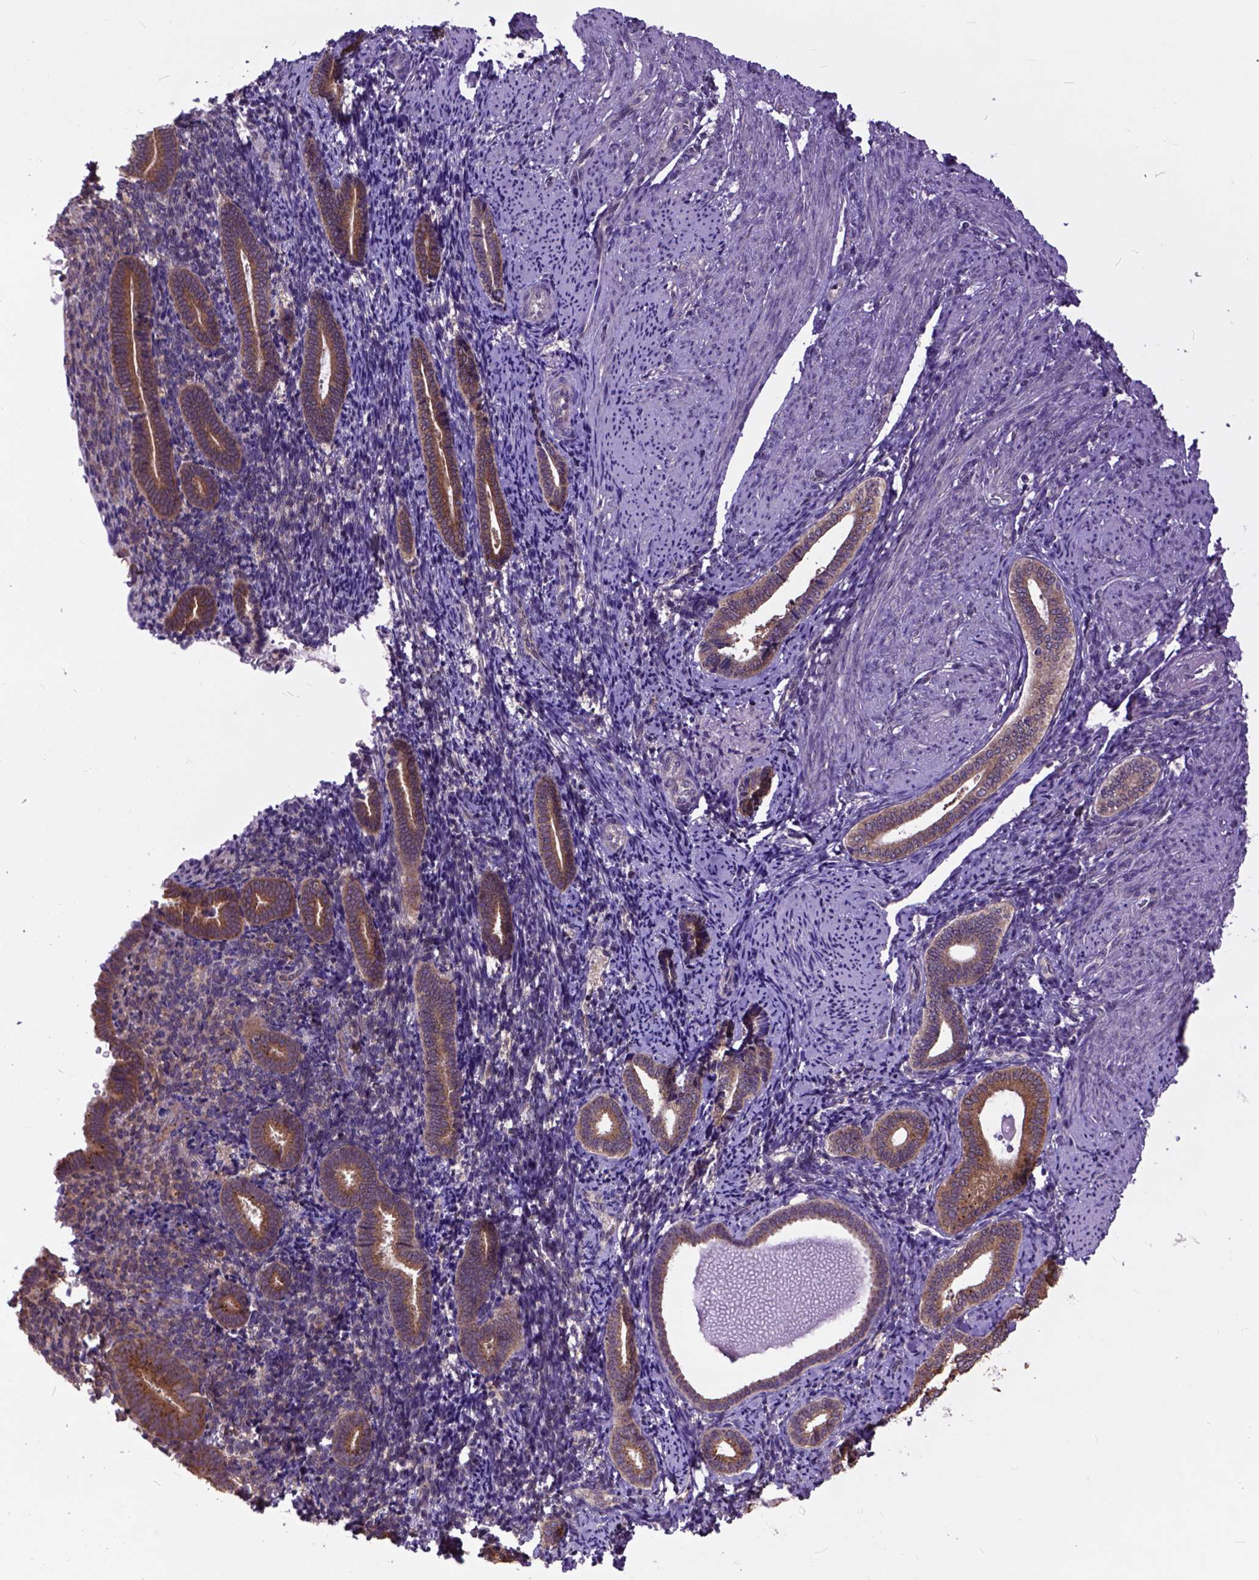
{"staining": {"intensity": "weak", "quantity": "25%-75%", "location": "cytoplasmic/membranous"}, "tissue": "endometrium", "cell_type": "Cells in endometrial stroma", "image_type": "normal", "snomed": [{"axis": "morphology", "description": "Normal tissue, NOS"}, {"axis": "topography", "description": "Endometrium"}], "caption": "Unremarkable endometrium reveals weak cytoplasmic/membranous expression in approximately 25%-75% of cells in endometrial stroma.", "gene": "ARL1", "patient": {"sex": "female", "age": 57}}